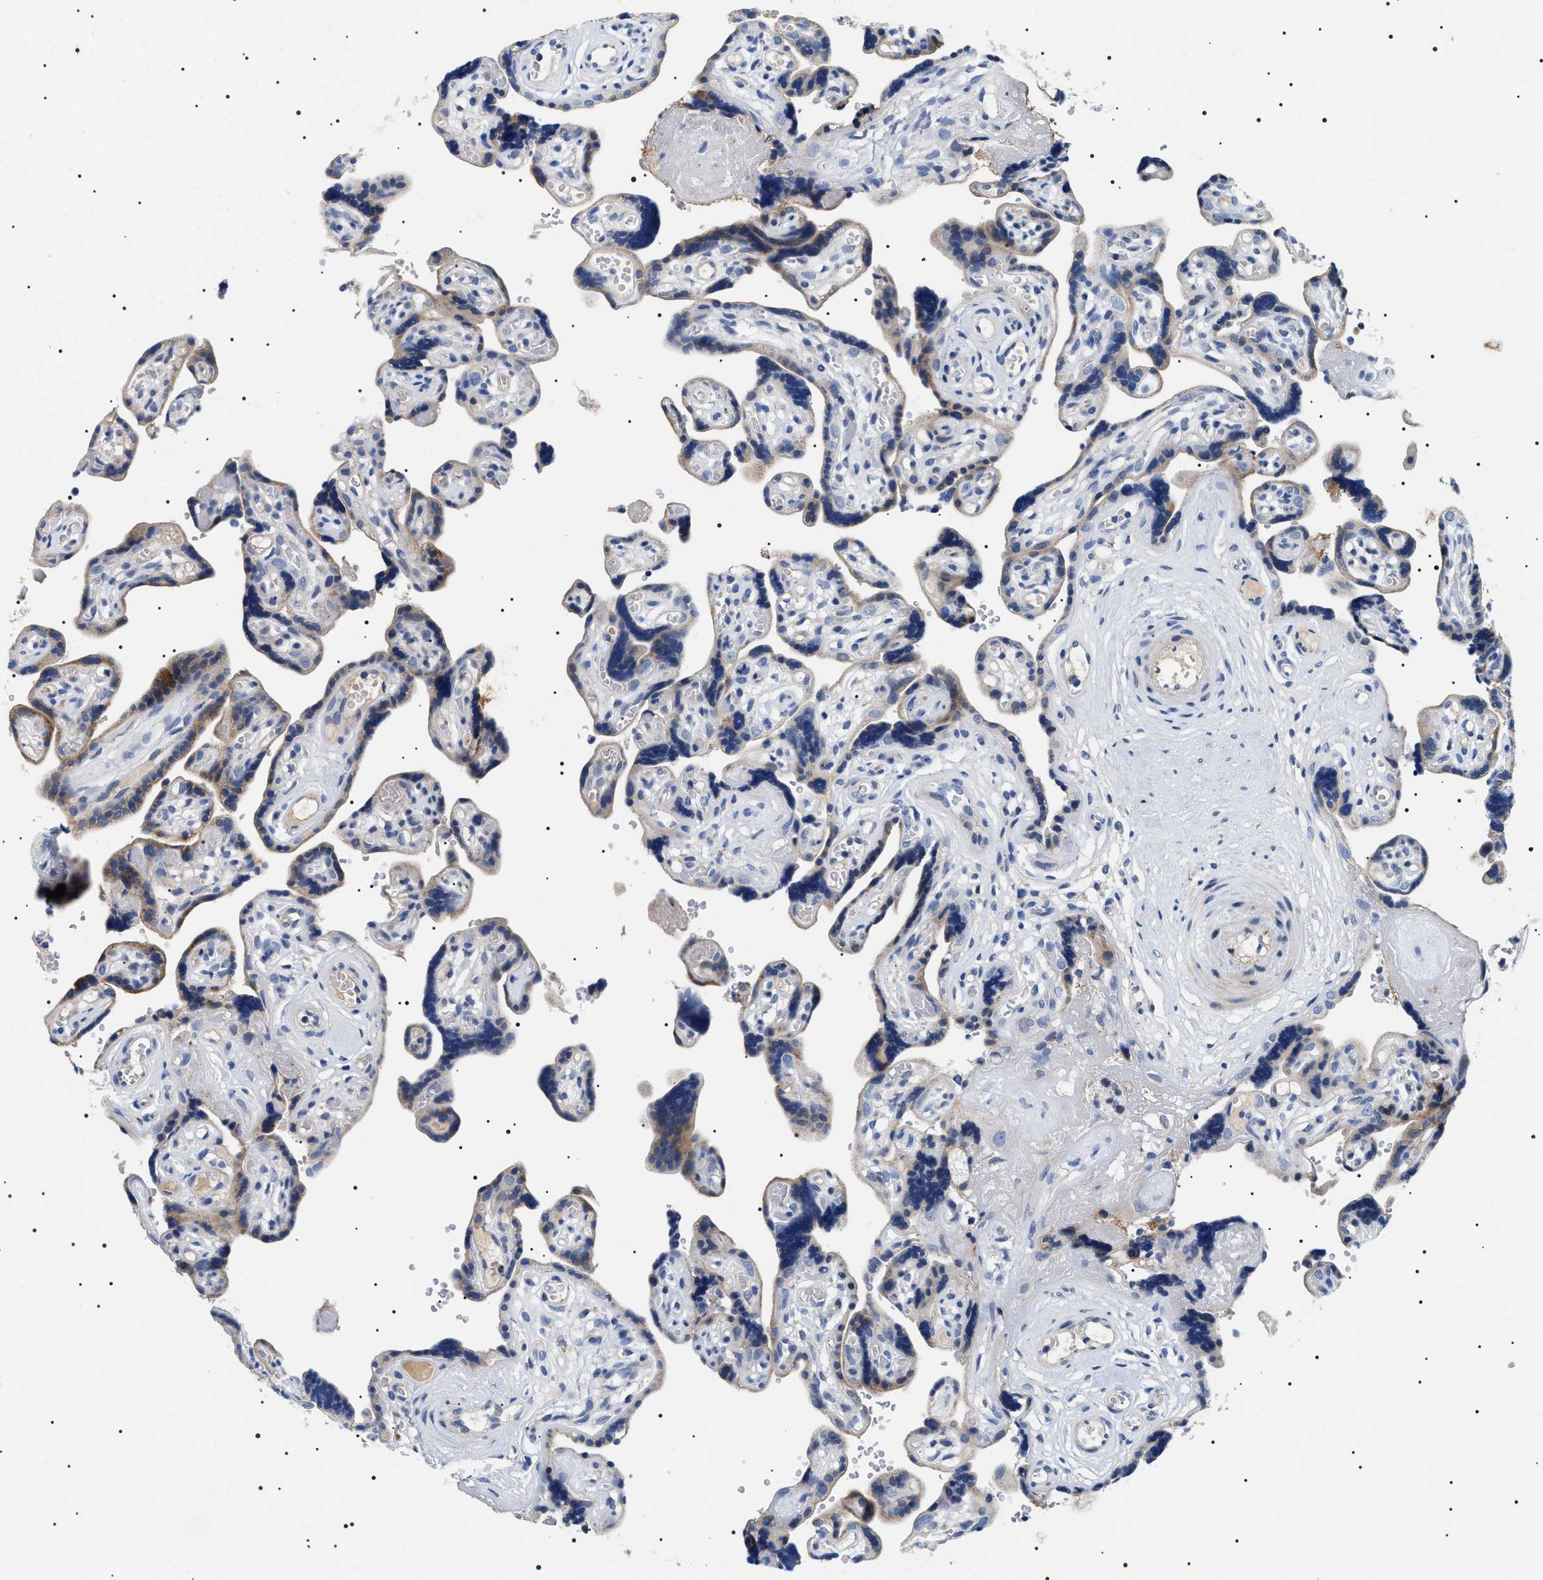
{"staining": {"intensity": "weak", "quantity": "<25%", "location": "cytoplasmic/membranous"}, "tissue": "placenta", "cell_type": "Decidual cells", "image_type": "normal", "snomed": [{"axis": "morphology", "description": "Normal tissue, NOS"}, {"axis": "topography", "description": "Placenta"}], "caption": "This is a histopathology image of immunohistochemistry staining of benign placenta, which shows no positivity in decidual cells.", "gene": "TMEM222", "patient": {"sex": "female", "age": 30}}